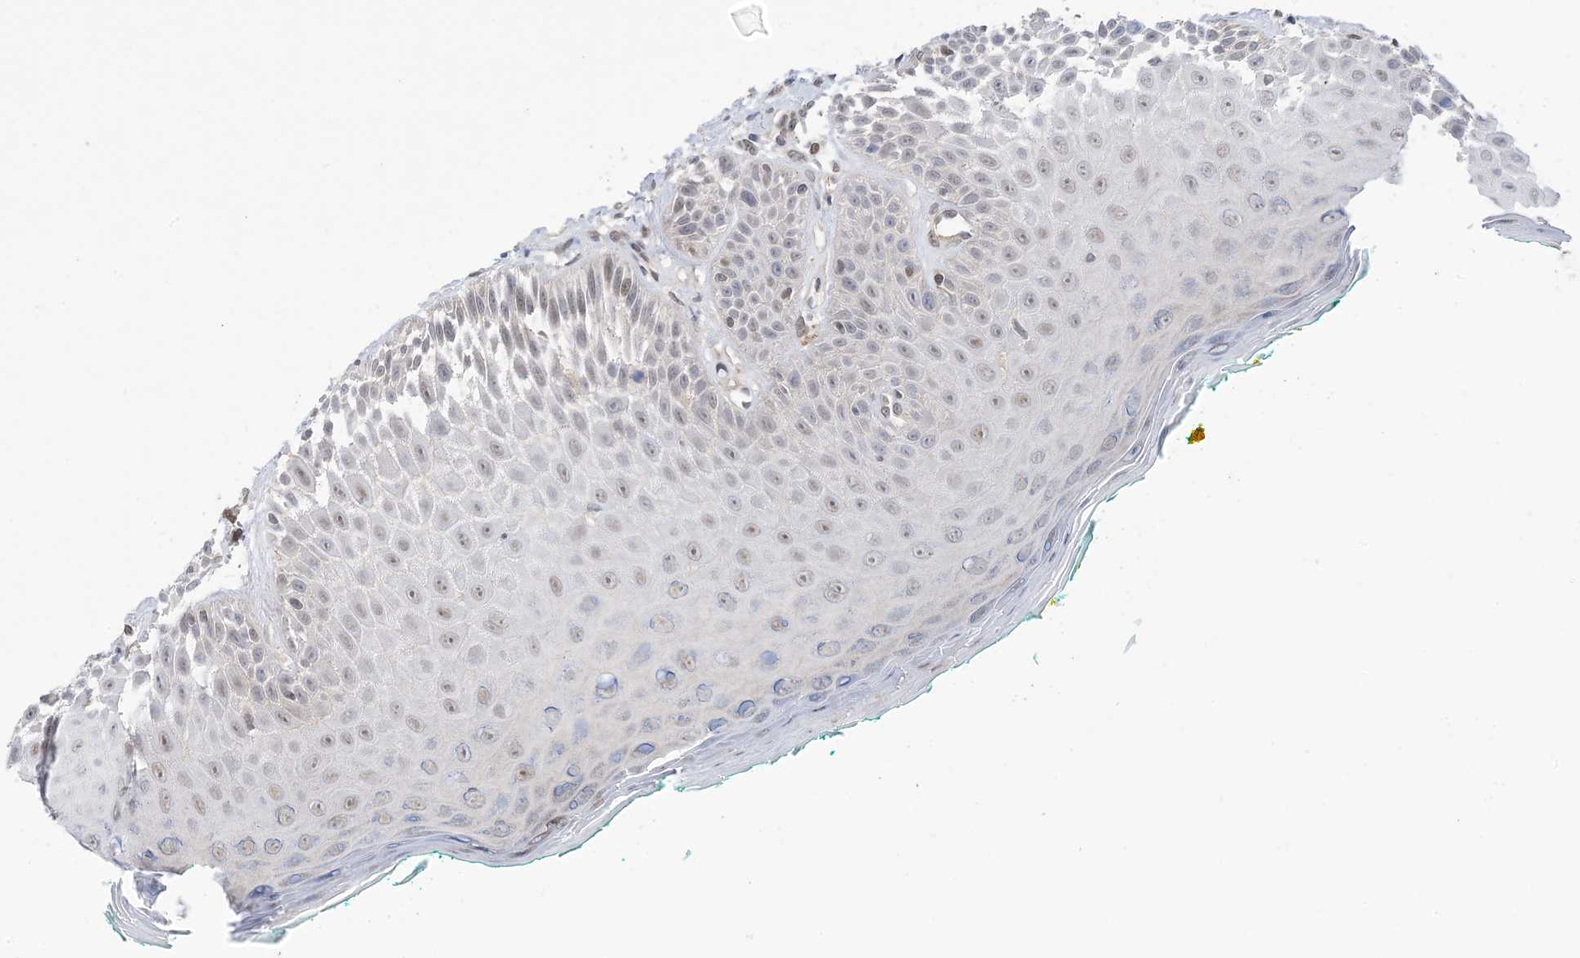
{"staining": {"intensity": "weak", "quantity": "<25%", "location": "nuclear"}, "tissue": "oral mucosa", "cell_type": "Squamous epithelial cells", "image_type": "normal", "snomed": [{"axis": "morphology", "description": "Normal tissue, NOS"}, {"axis": "topography", "description": "Oral tissue"}], "caption": "This is an IHC image of benign human oral mucosa. There is no expression in squamous epithelial cells.", "gene": "ZNF8", "patient": {"sex": "female", "age": 70}}